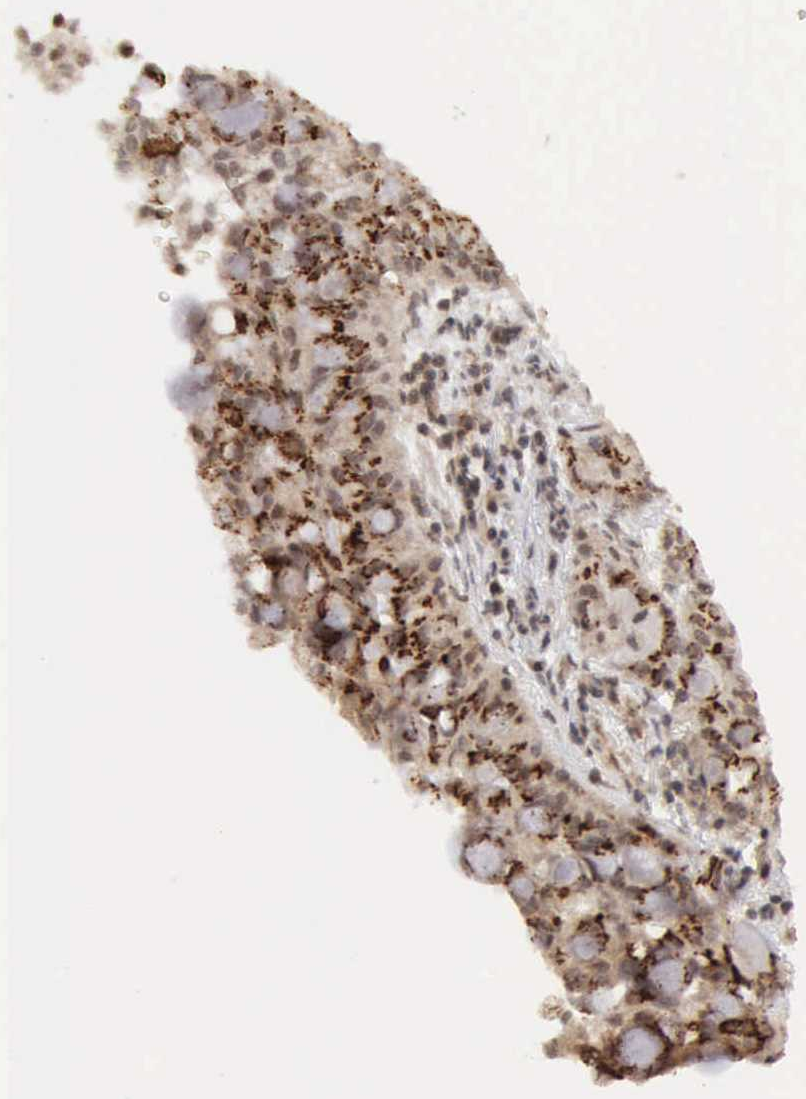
{"staining": {"intensity": "weak", "quantity": "<25%", "location": "cytoplasmic/membranous"}, "tissue": "lung cancer", "cell_type": "Tumor cells", "image_type": "cancer", "snomed": [{"axis": "morphology", "description": "Adenocarcinoma, NOS"}, {"axis": "topography", "description": "Lung"}], "caption": "There is no significant expression in tumor cells of lung cancer (adenocarcinoma).", "gene": "CDKN2A", "patient": {"sex": "female", "age": 44}}